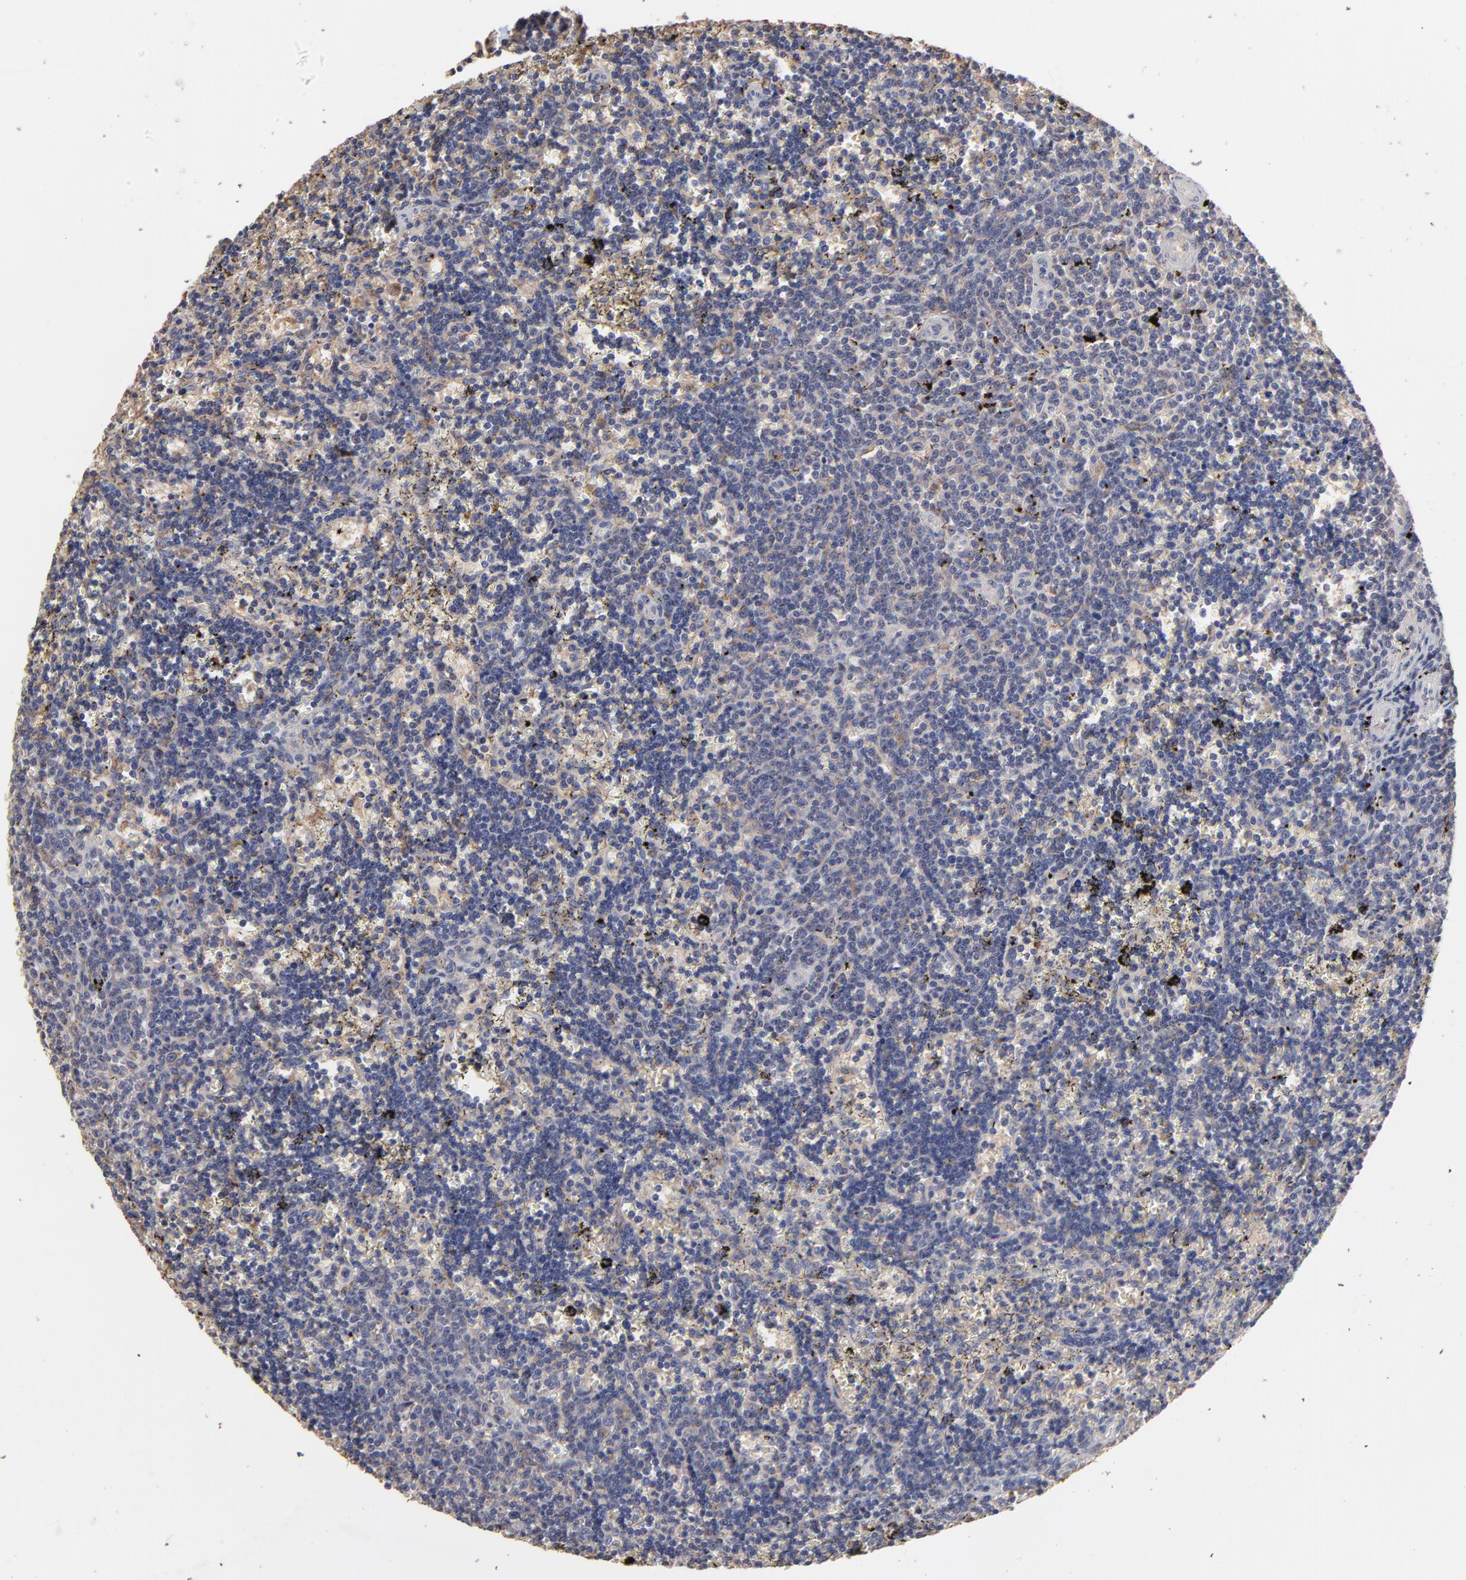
{"staining": {"intensity": "weak", "quantity": "<25%", "location": "cytoplasmic/membranous"}, "tissue": "lymphoma", "cell_type": "Tumor cells", "image_type": "cancer", "snomed": [{"axis": "morphology", "description": "Malignant lymphoma, non-Hodgkin's type, Low grade"}, {"axis": "topography", "description": "Spleen"}], "caption": "Low-grade malignant lymphoma, non-Hodgkin's type was stained to show a protein in brown. There is no significant staining in tumor cells. Brightfield microscopy of immunohistochemistry stained with DAB (3,3'-diaminobenzidine) (brown) and hematoxylin (blue), captured at high magnification.", "gene": "TANGO2", "patient": {"sex": "male", "age": 60}}